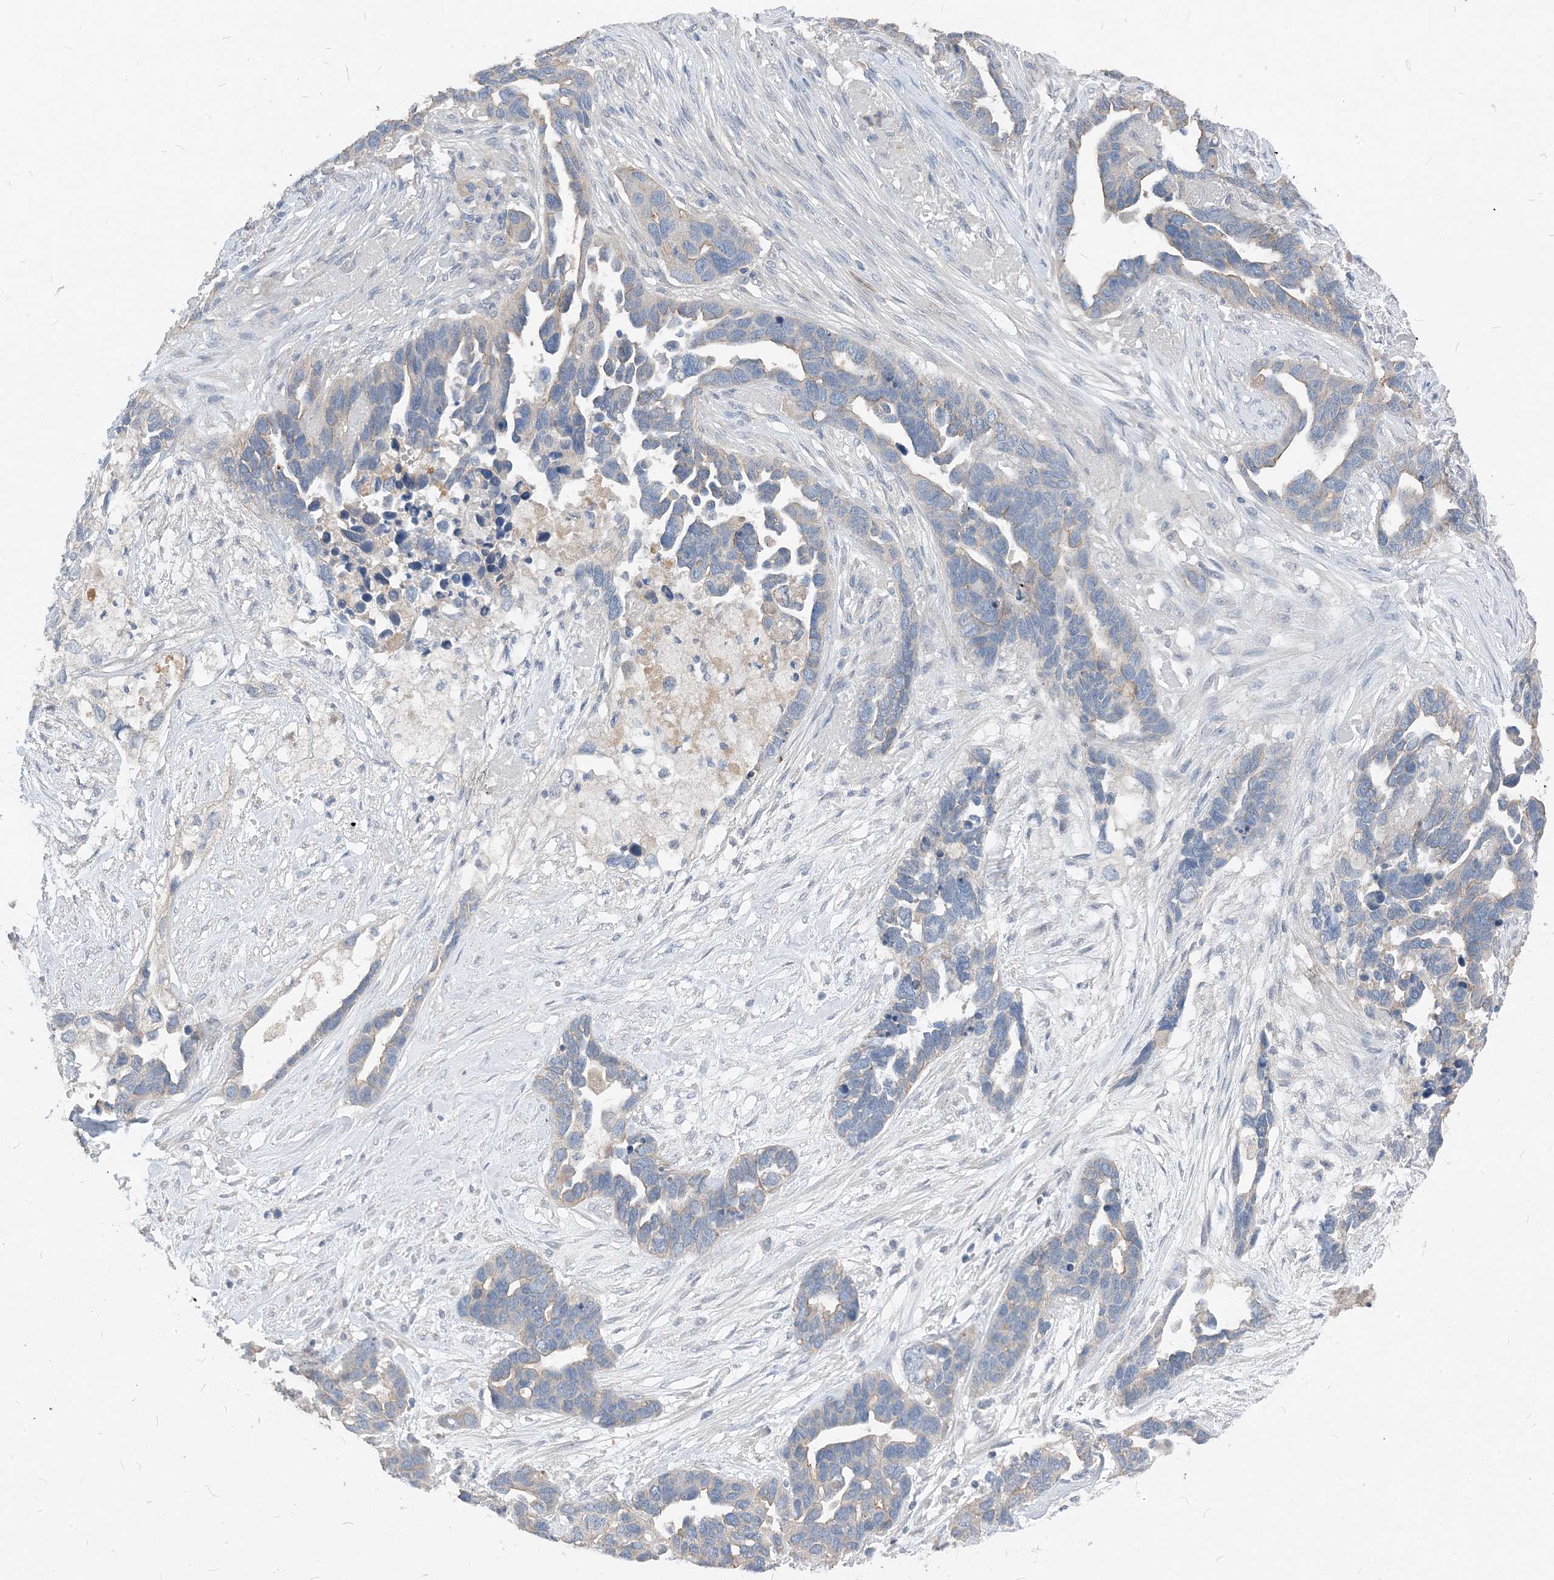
{"staining": {"intensity": "negative", "quantity": "none", "location": "none"}, "tissue": "ovarian cancer", "cell_type": "Tumor cells", "image_type": "cancer", "snomed": [{"axis": "morphology", "description": "Cystadenocarcinoma, serous, NOS"}, {"axis": "topography", "description": "Ovary"}], "caption": "A high-resolution micrograph shows immunohistochemistry staining of serous cystadenocarcinoma (ovarian), which demonstrates no significant expression in tumor cells. The staining is performed using DAB brown chromogen with nuclei counter-stained in using hematoxylin.", "gene": "NCOA7", "patient": {"sex": "female", "age": 54}}